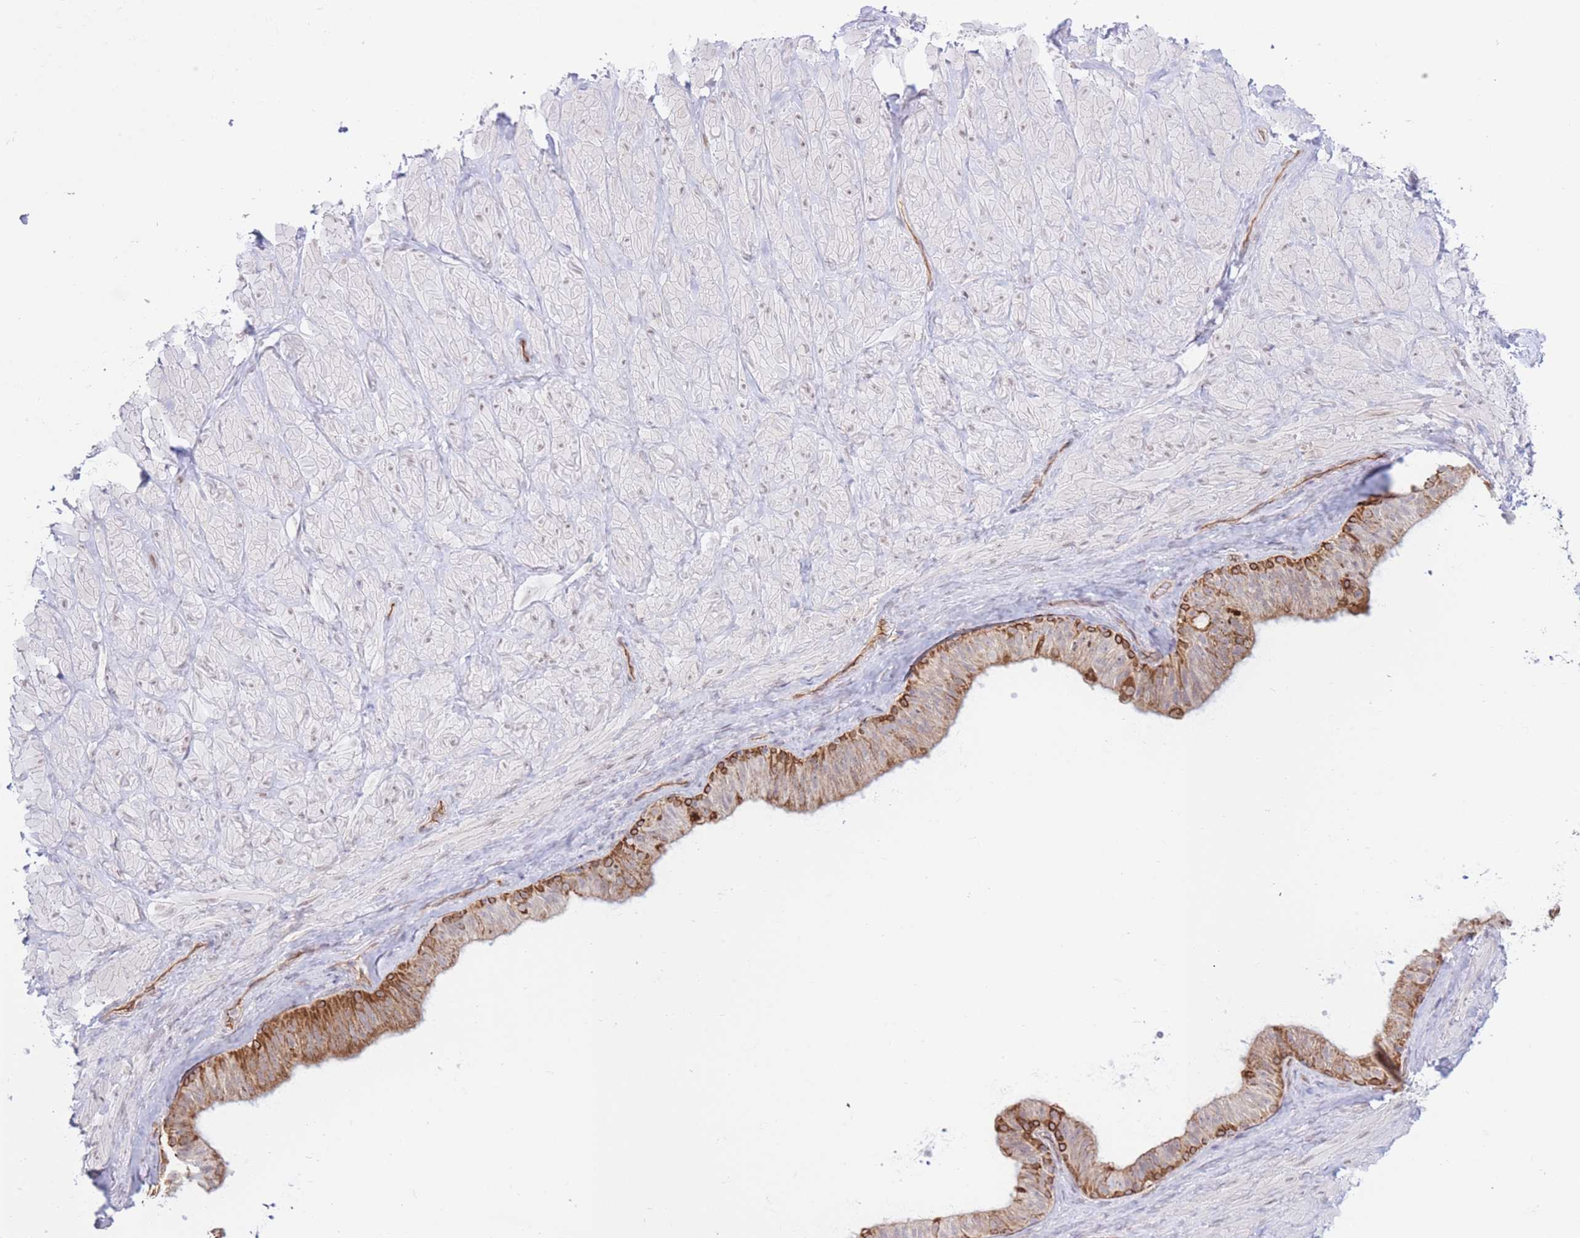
{"staining": {"intensity": "negative", "quantity": "none", "location": "none"}, "tissue": "adipose tissue", "cell_type": "Adipocytes", "image_type": "normal", "snomed": [{"axis": "morphology", "description": "Normal tissue, NOS"}, {"axis": "topography", "description": "Soft tissue"}, {"axis": "topography", "description": "Vascular tissue"}], "caption": "DAB immunohistochemical staining of unremarkable adipose tissue shows no significant staining in adipocytes.", "gene": "MRPS31", "patient": {"sex": "male", "age": 41}}